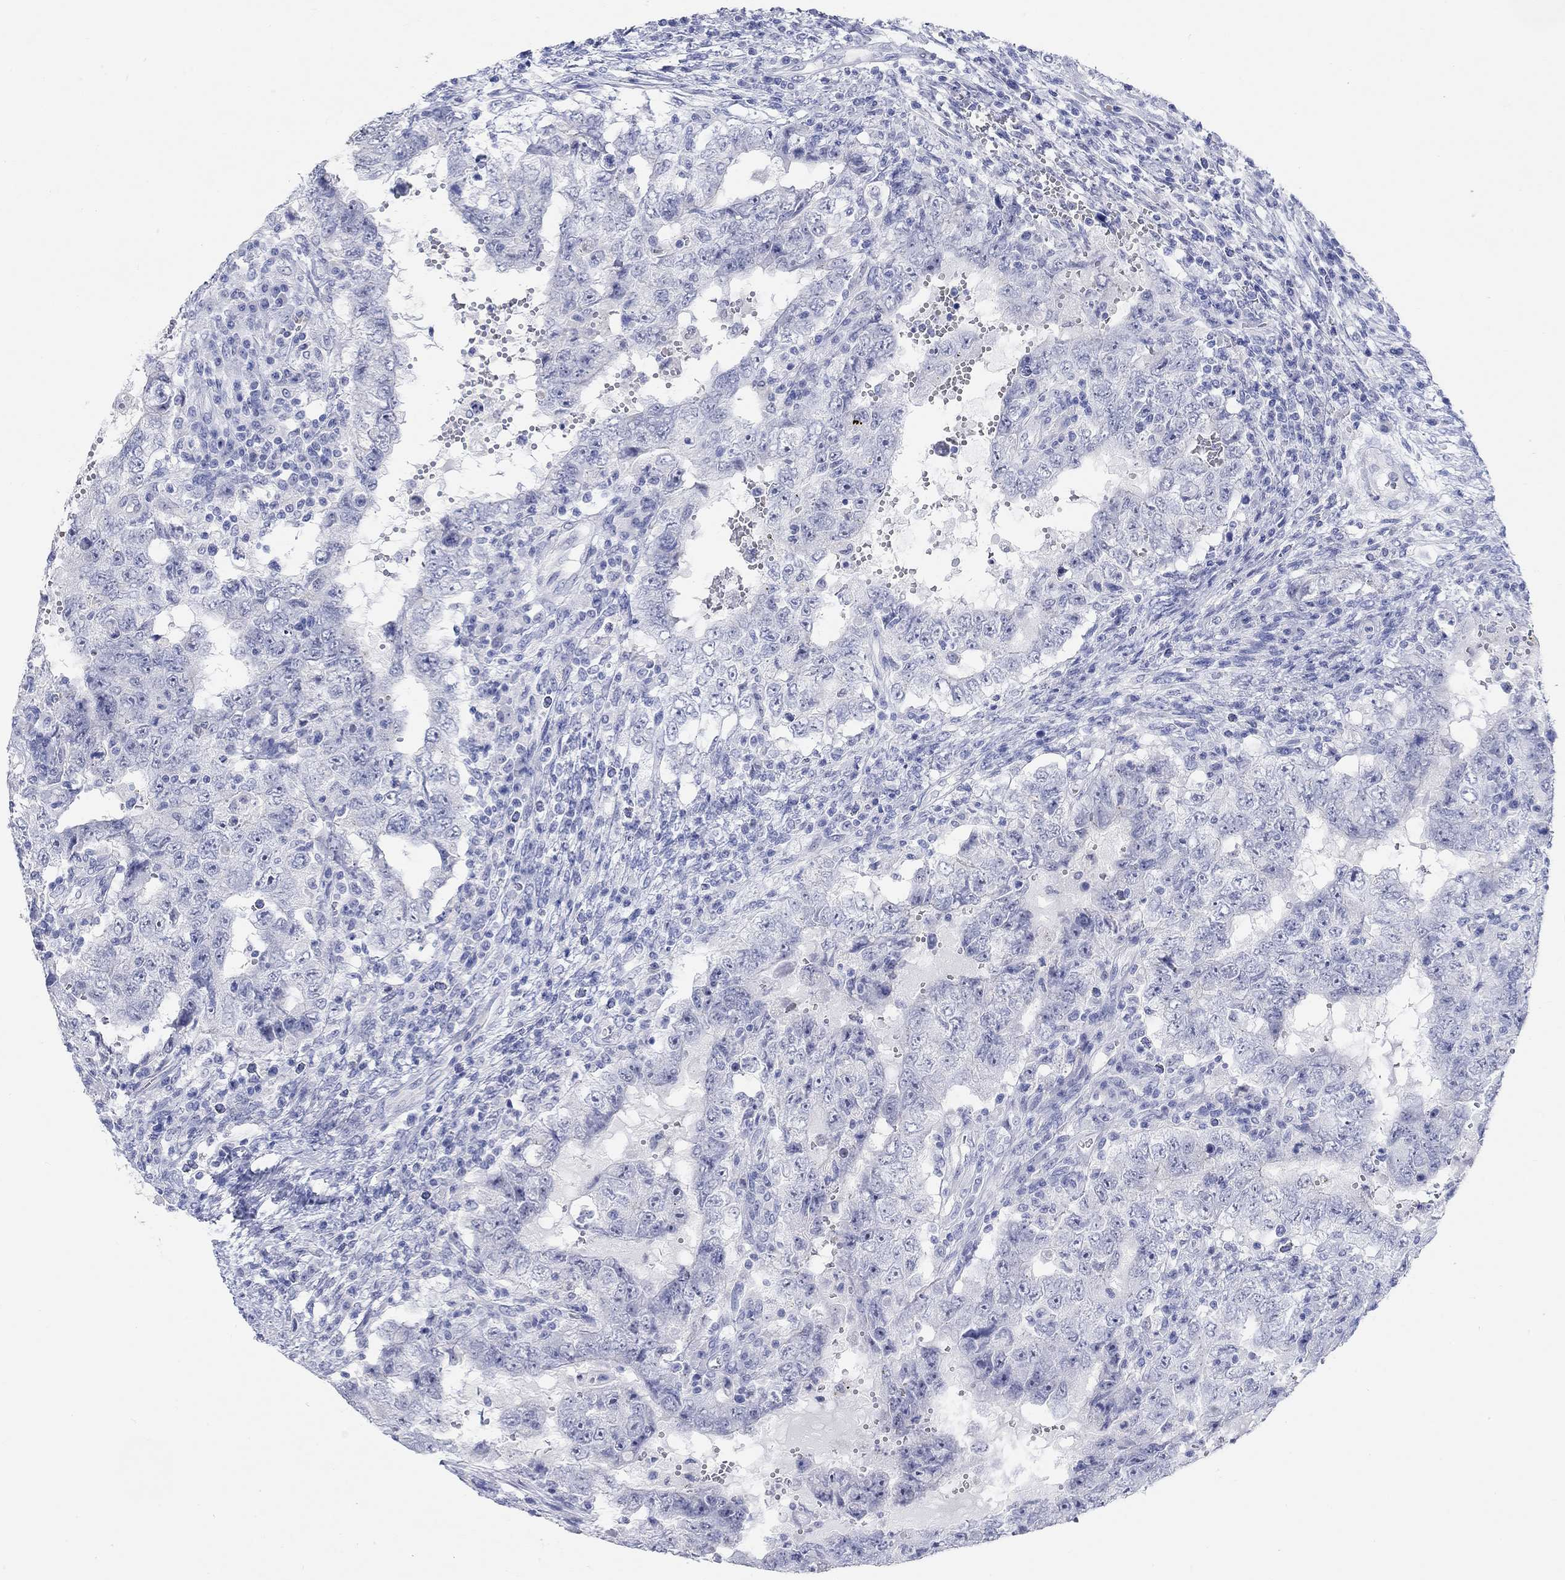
{"staining": {"intensity": "negative", "quantity": "none", "location": "none"}, "tissue": "testis cancer", "cell_type": "Tumor cells", "image_type": "cancer", "snomed": [{"axis": "morphology", "description": "Carcinoma, Embryonal, NOS"}, {"axis": "topography", "description": "Testis"}], "caption": "This is an immunohistochemistry histopathology image of human testis cancer. There is no expression in tumor cells.", "gene": "GRIA3", "patient": {"sex": "male", "age": 26}}